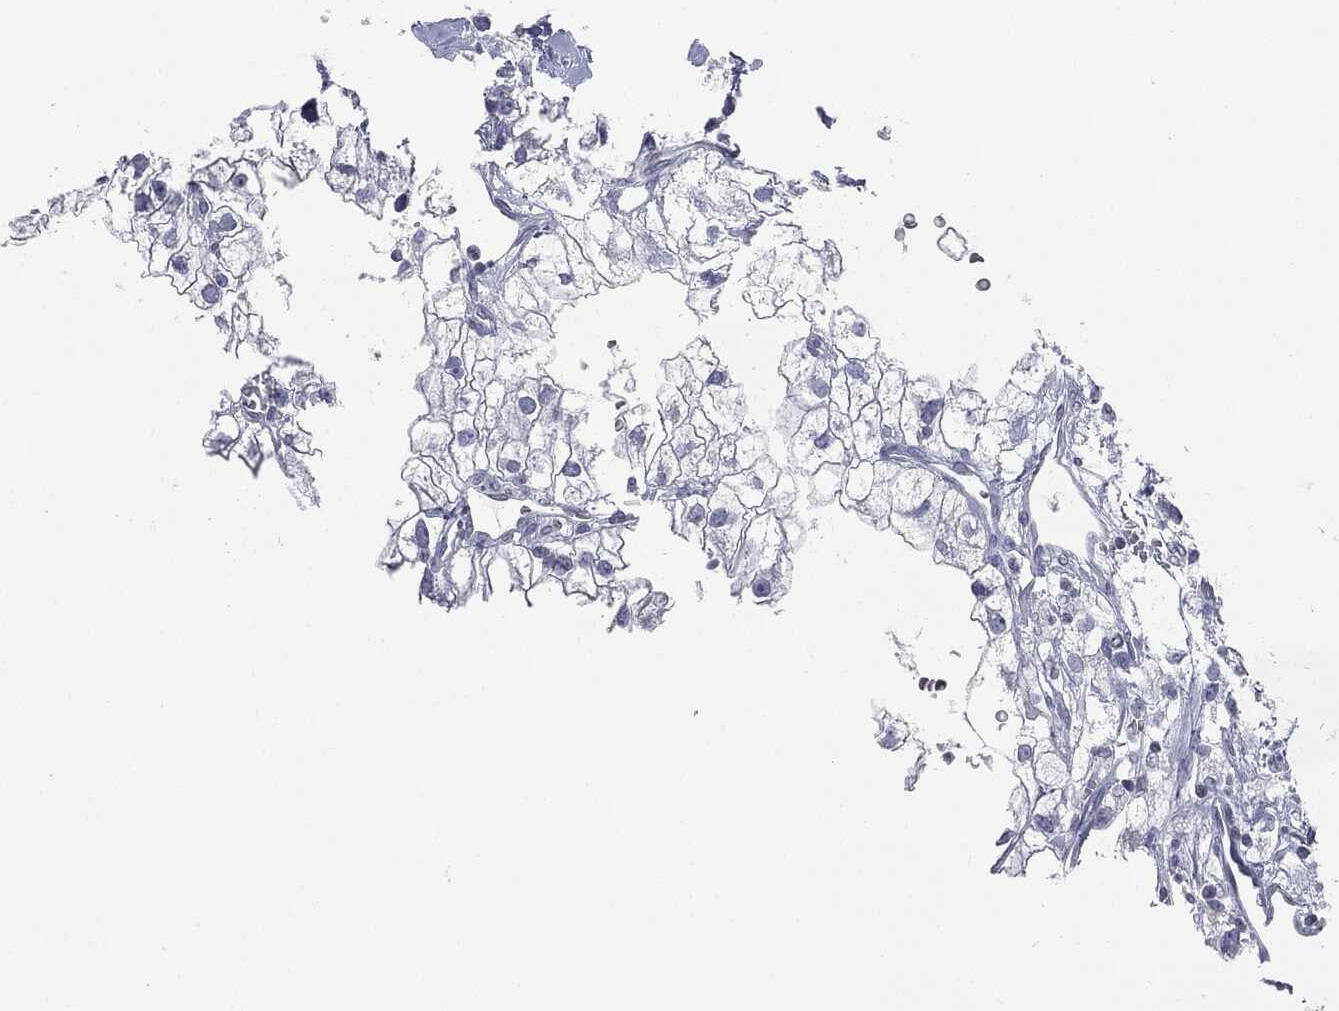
{"staining": {"intensity": "negative", "quantity": "none", "location": "none"}, "tissue": "renal cancer", "cell_type": "Tumor cells", "image_type": "cancer", "snomed": [{"axis": "morphology", "description": "Adenocarcinoma, NOS"}, {"axis": "topography", "description": "Kidney"}], "caption": "This micrograph is of renal cancer (adenocarcinoma) stained with immunohistochemistry to label a protein in brown with the nuclei are counter-stained blue. There is no staining in tumor cells.", "gene": "ALDOB", "patient": {"sex": "male", "age": 59}}